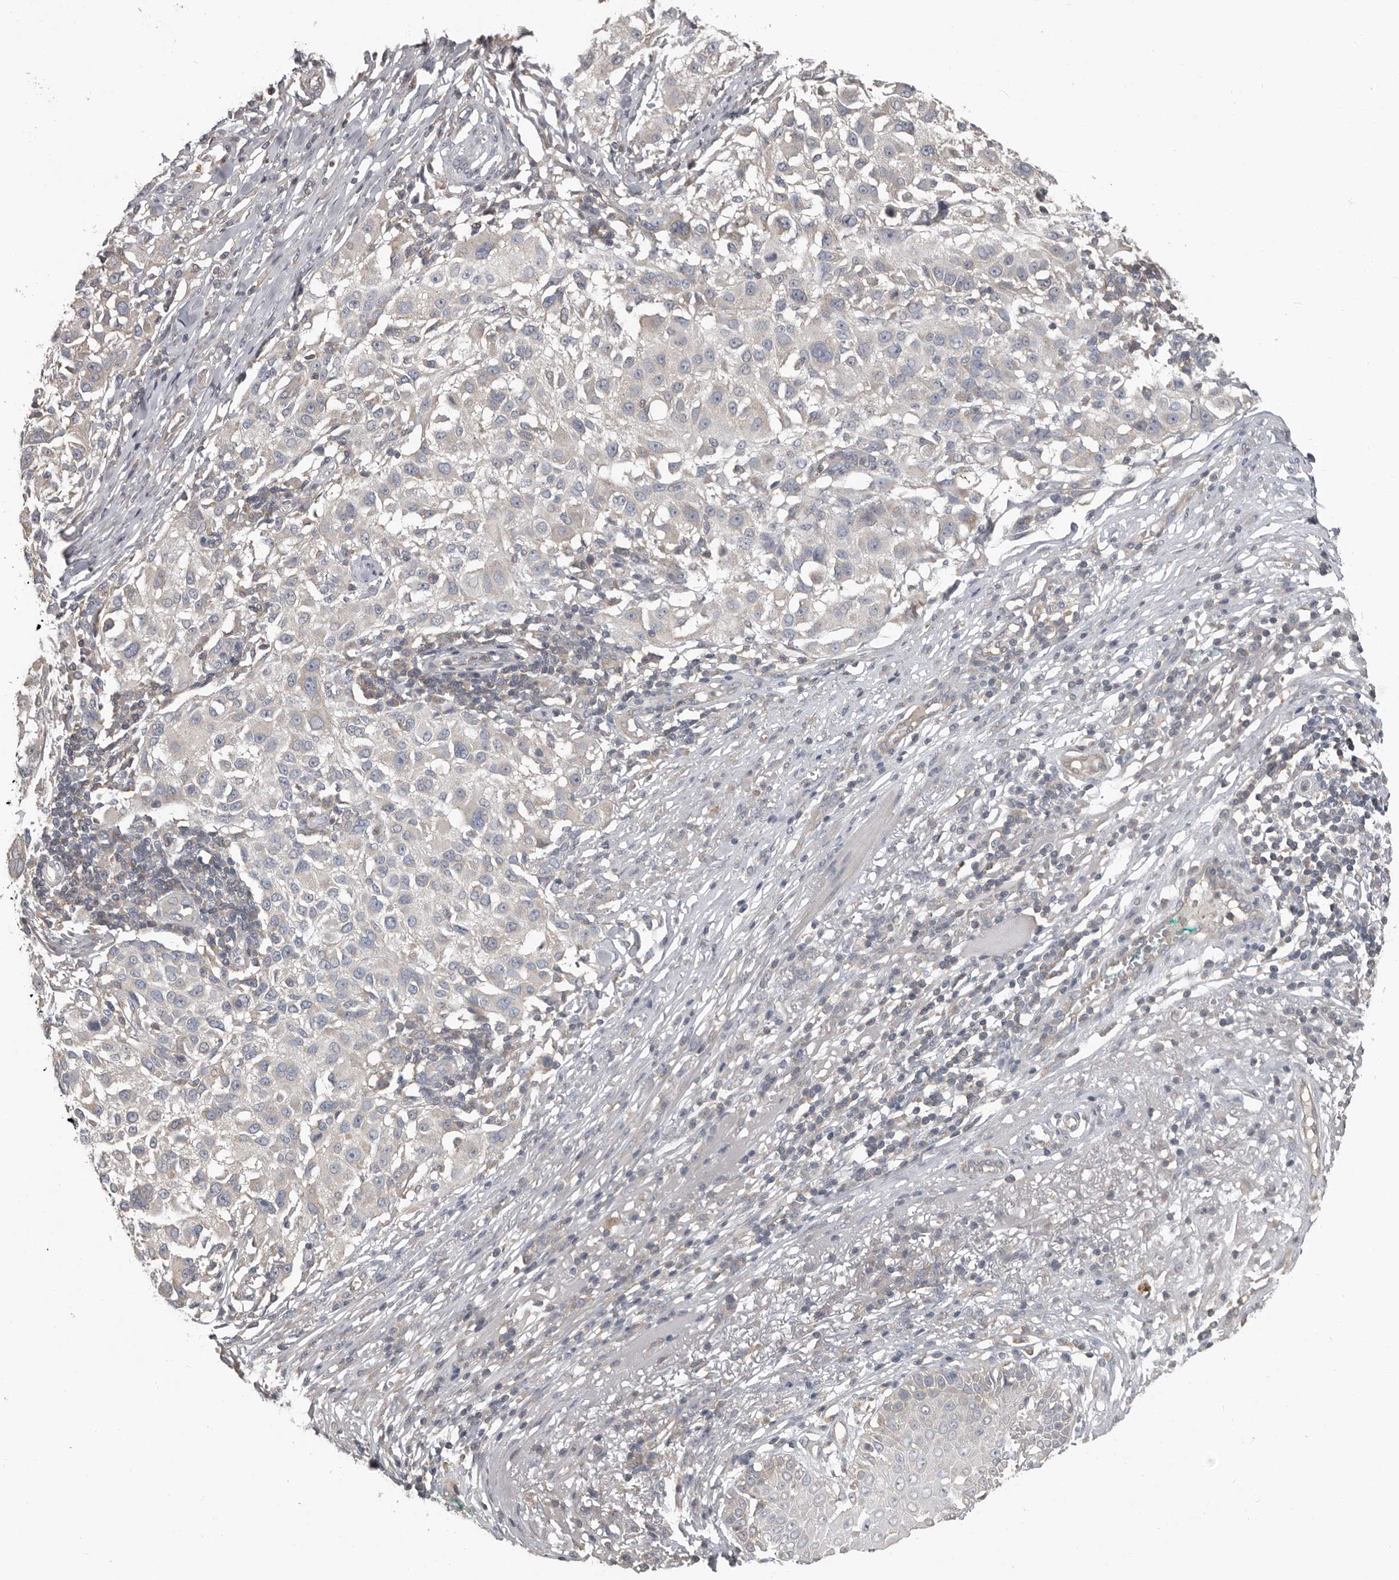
{"staining": {"intensity": "negative", "quantity": "none", "location": "none"}, "tissue": "melanoma", "cell_type": "Tumor cells", "image_type": "cancer", "snomed": [{"axis": "morphology", "description": "Necrosis, NOS"}, {"axis": "morphology", "description": "Malignant melanoma, NOS"}, {"axis": "topography", "description": "Skin"}], "caption": "Melanoma was stained to show a protein in brown. There is no significant expression in tumor cells.", "gene": "CA6", "patient": {"sex": "female", "age": 87}}